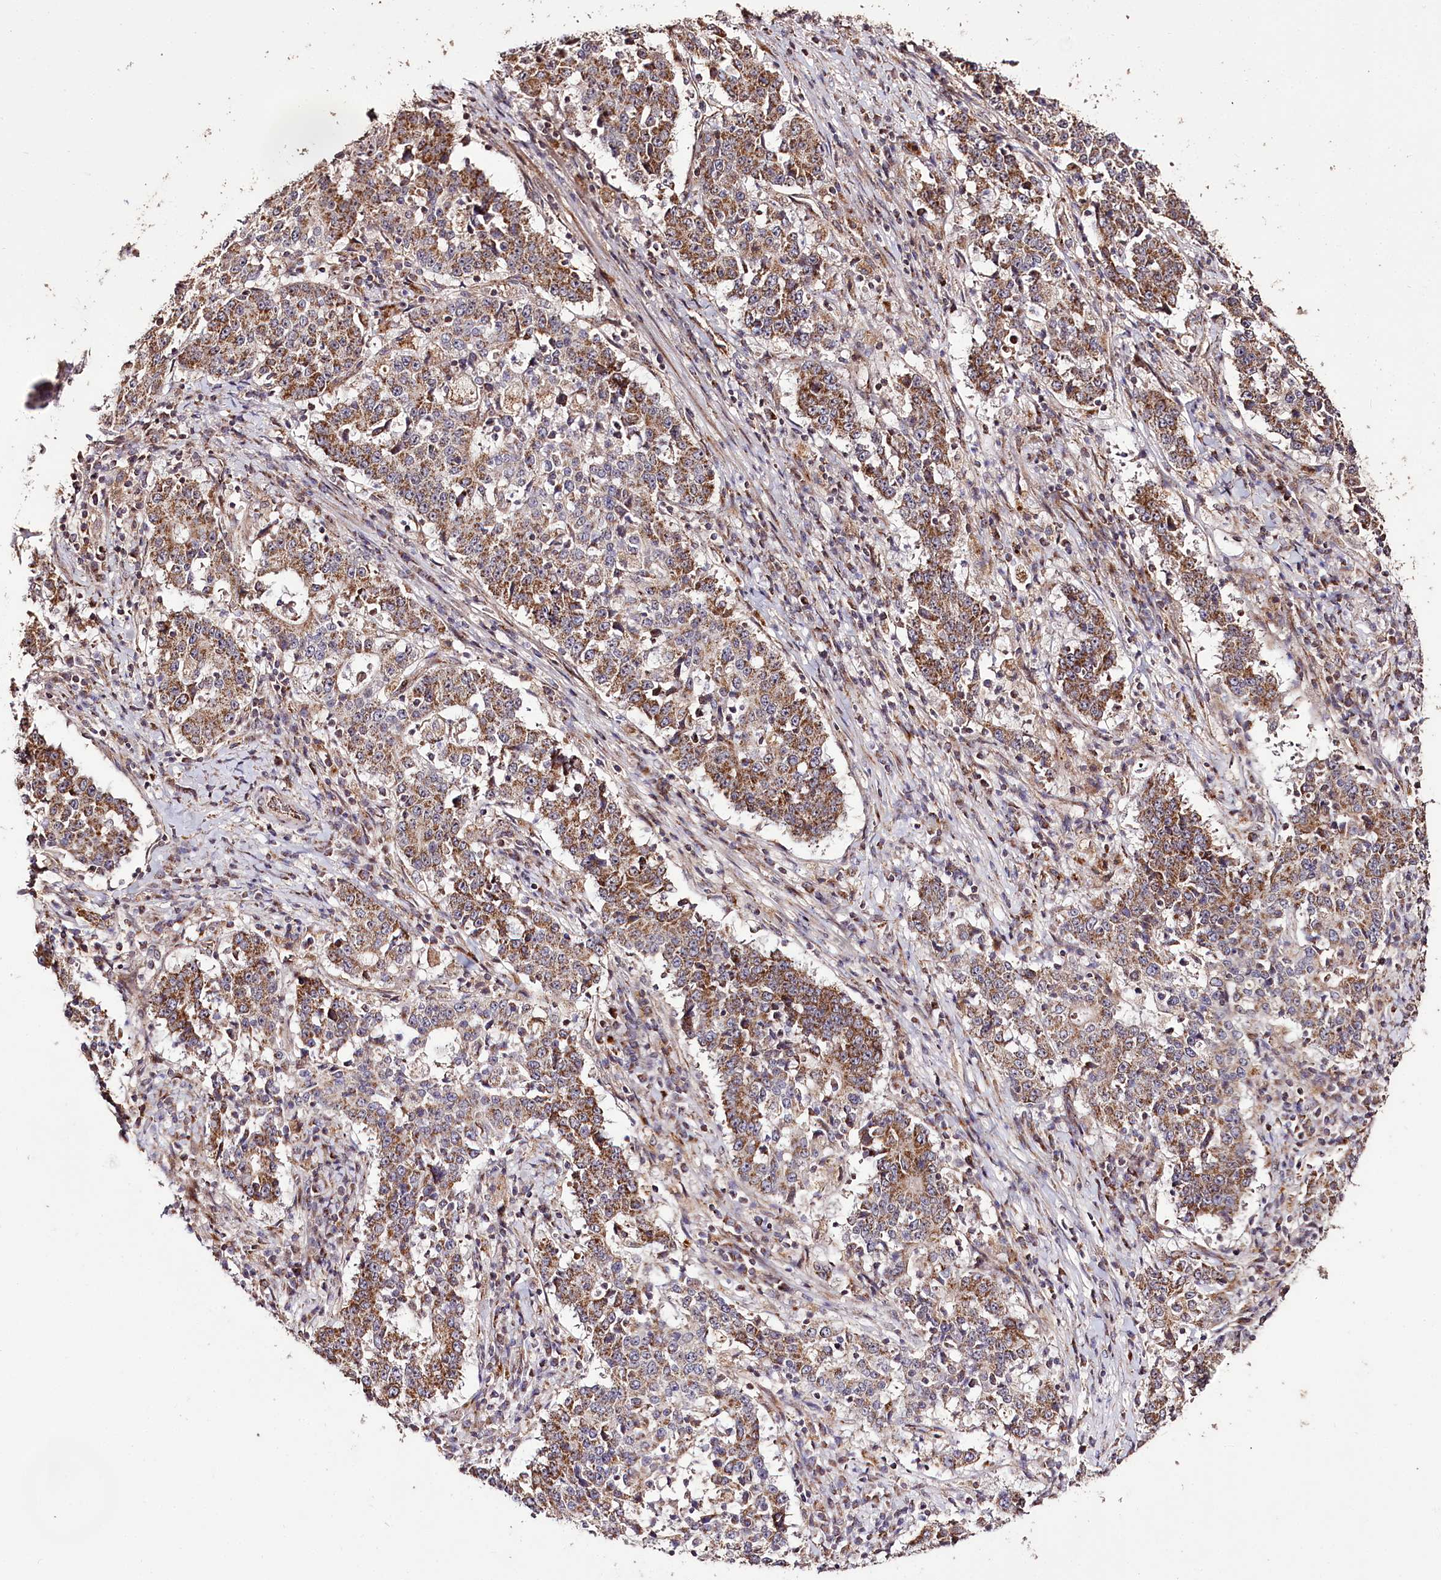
{"staining": {"intensity": "moderate", "quantity": ">75%", "location": "cytoplasmic/membranous"}, "tissue": "stomach cancer", "cell_type": "Tumor cells", "image_type": "cancer", "snomed": [{"axis": "morphology", "description": "Adenocarcinoma, NOS"}, {"axis": "topography", "description": "Stomach"}], "caption": "Stomach cancer (adenocarcinoma) was stained to show a protein in brown. There is medium levels of moderate cytoplasmic/membranous expression in approximately >75% of tumor cells.", "gene": "CARD19", "patient": {"sex": "male", "age": 59}}